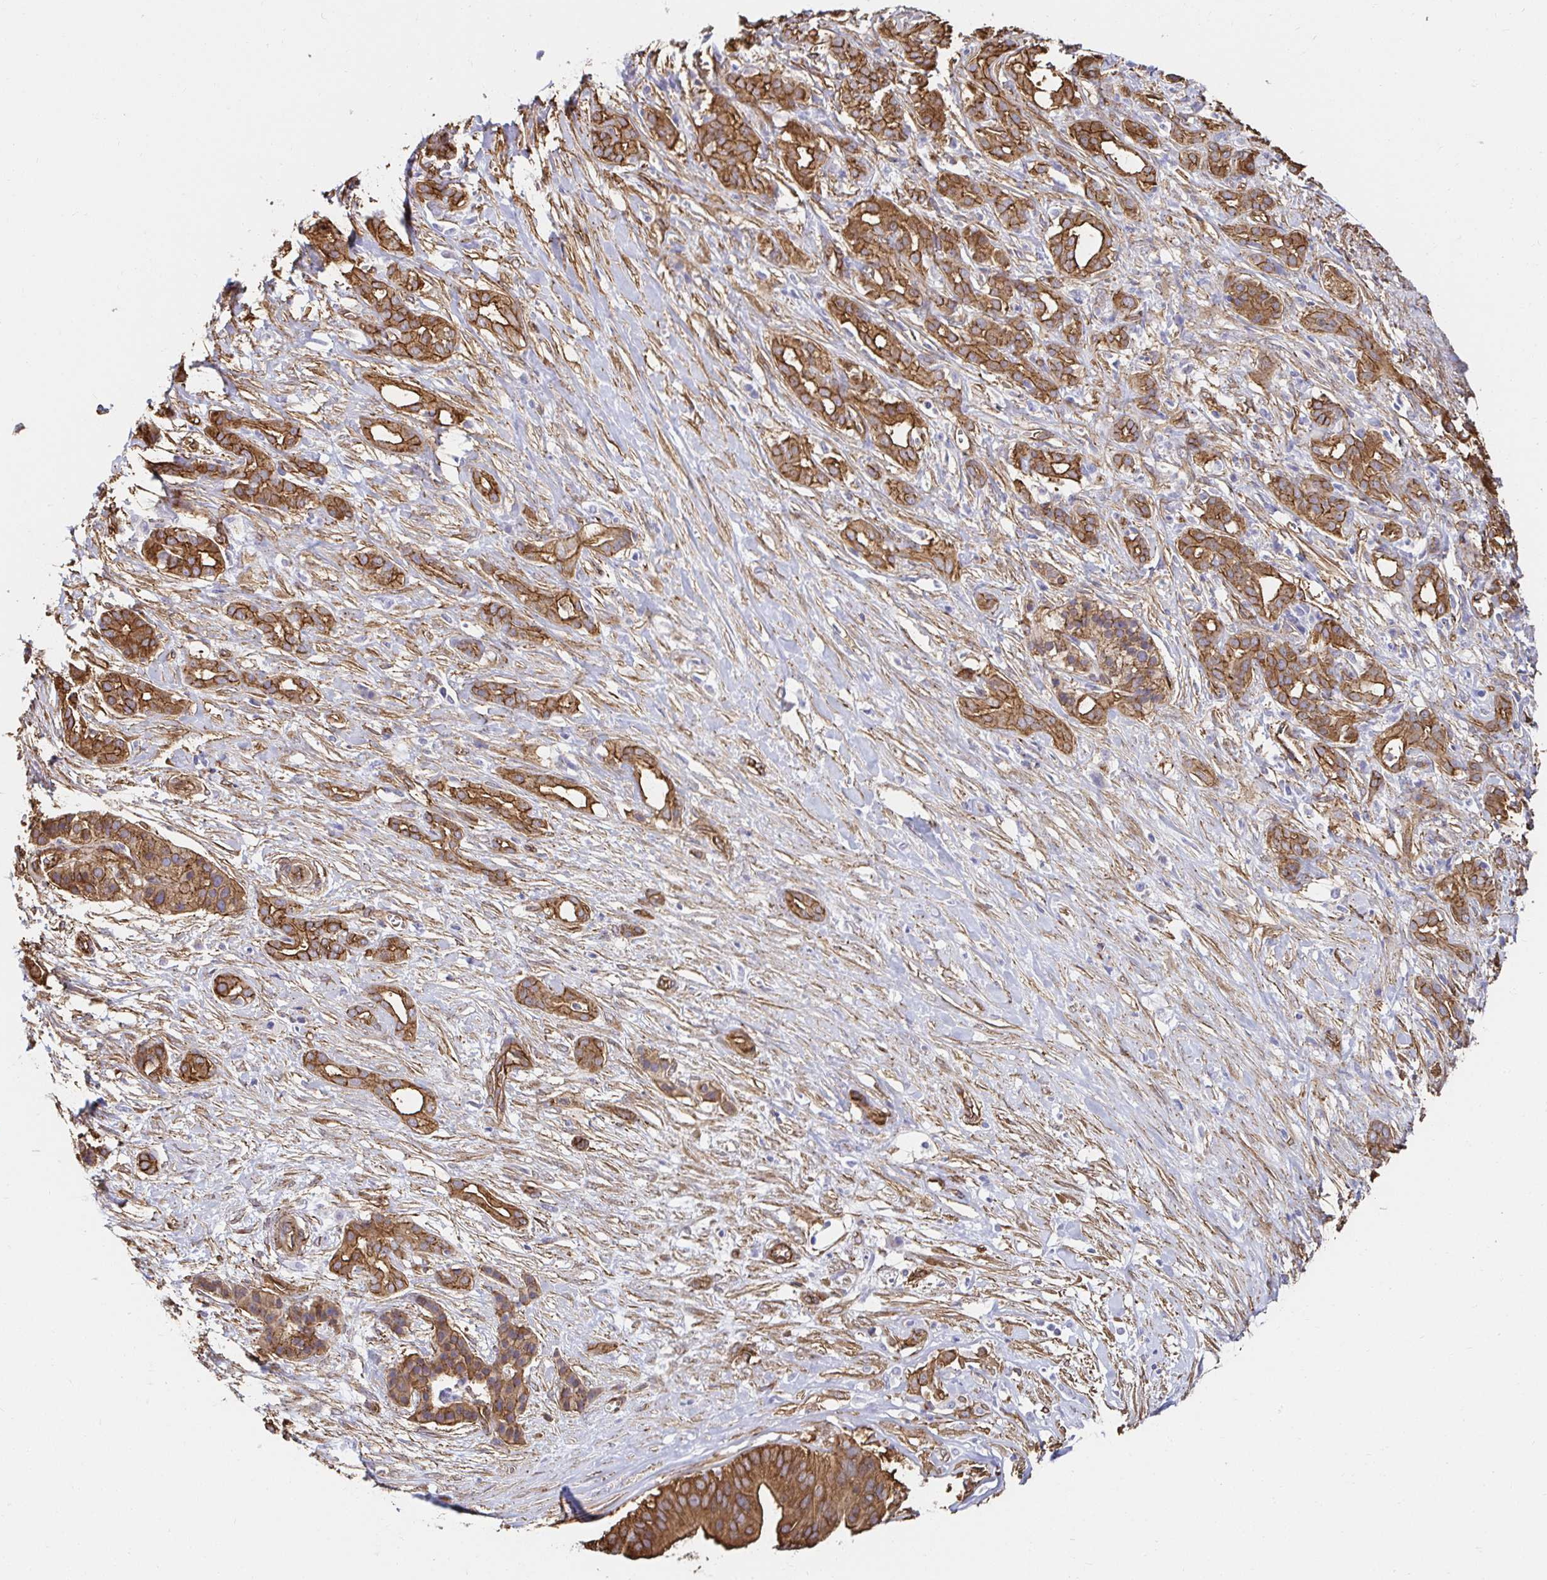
{"staining": {"intensity": "moderate", "quantity": ">75%", "location": "cytoplasmic/membranous"}, "tissue": "pancreatic cancer", "cell_type": "Tumor cells", "image_type": "cancer", "snomed": [{"axis": "morphology", "description": "Adenocarcinoma, NOS"}, {"axis": "topography", "description": "Pancreas"}], "caption": "Protein staining of pancreatic adenocarcinoma tissue demonstrates moderate cytoplasmic/membranous expression in about >75% of tumor cells. (DAB (3,3'-diaminobenzidine) IHC, brown staining for protein, blue staining for nuclei).", "gene": "CTTN", "patient": {"sex": "male", "age": 61}}